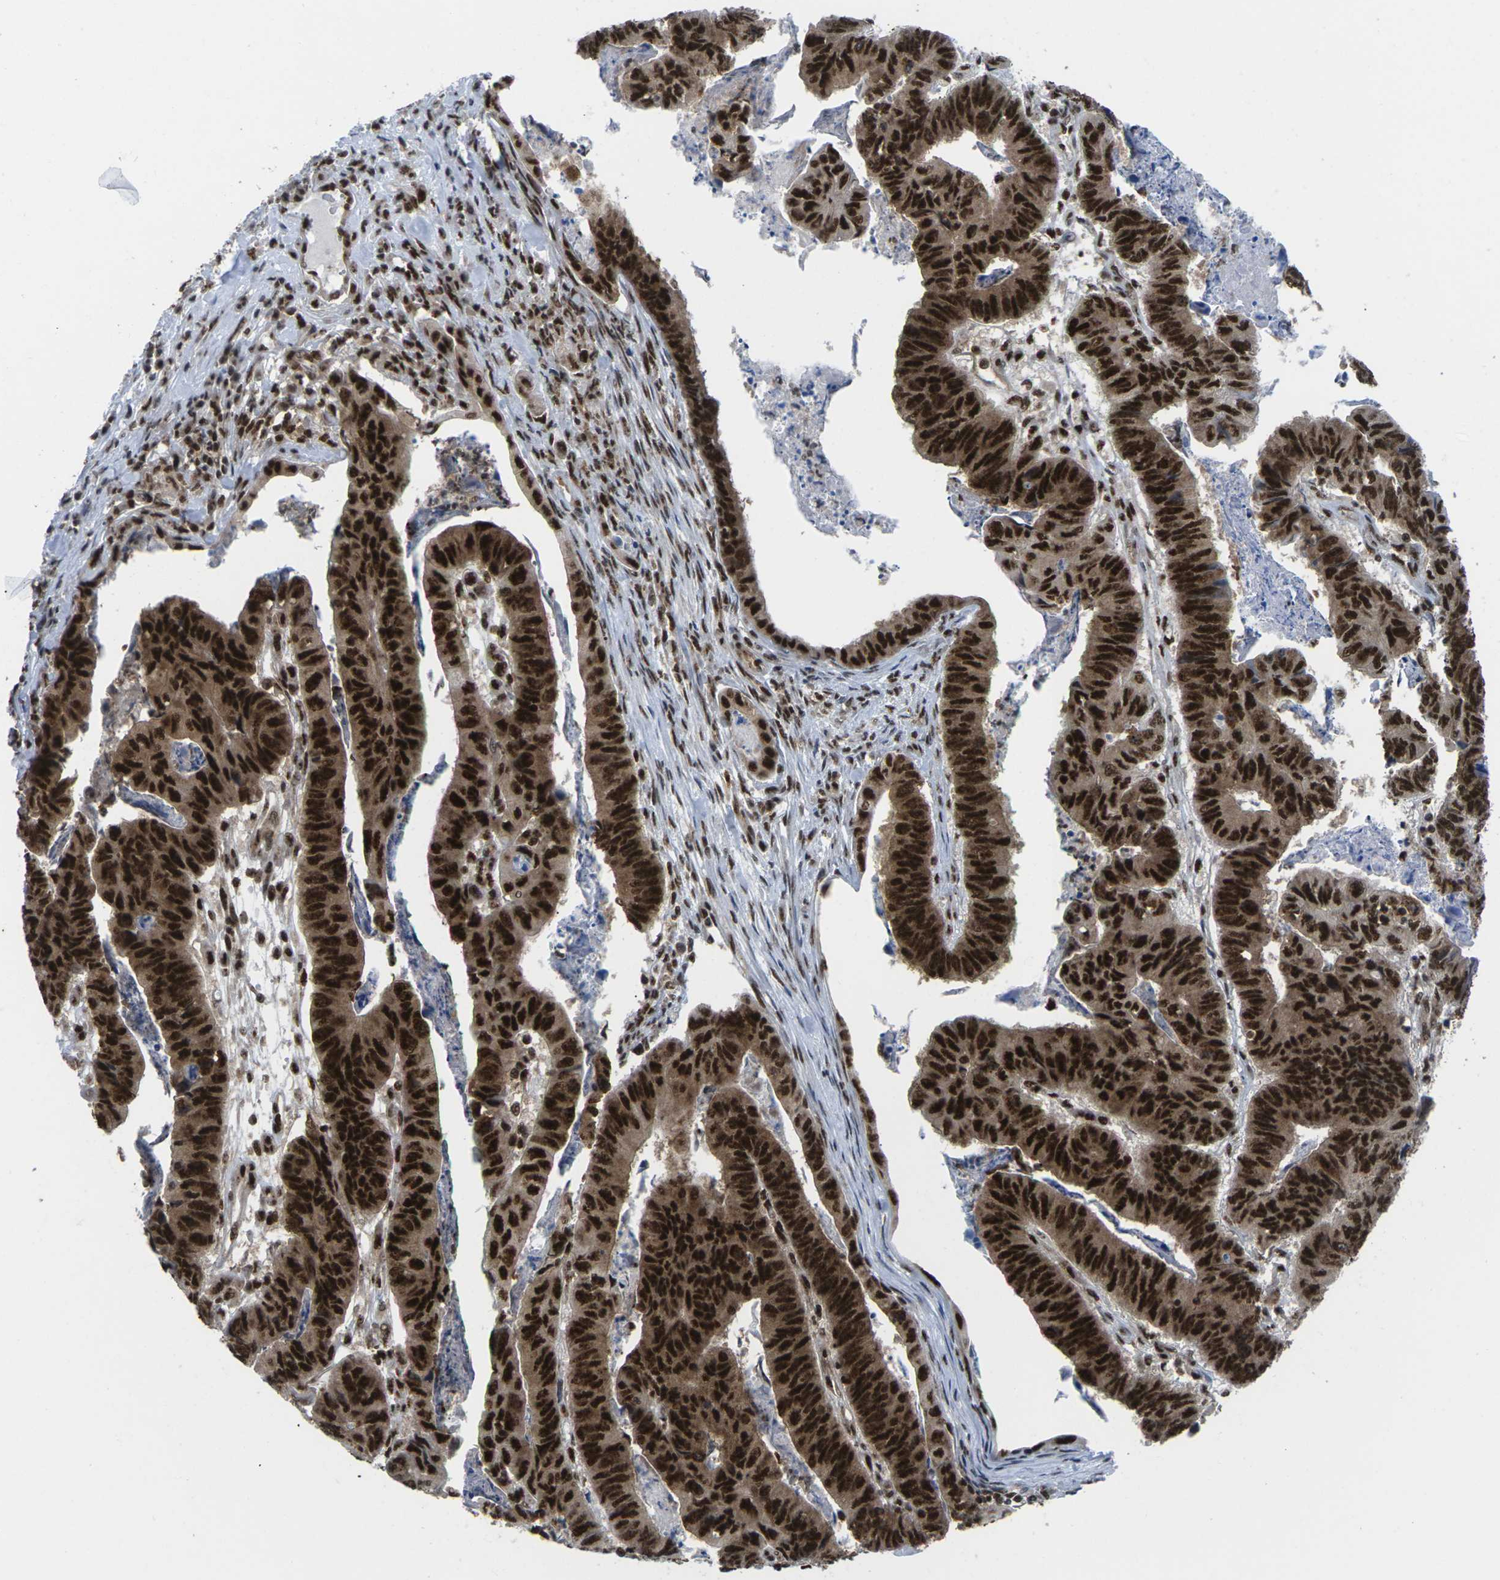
{"staining": {"intensity": "strong", "quantity": ">75%", "location": "cytoplasmic/membranous,nuclear"}, "tissue": "stomach cancer", "cell_type": "Tumor cells", "image_type": "cancer", "snomed": [{"axis": "morphology", "description": "Adenocarcinoma, NOS"}, {"axis": "topography", "description": "Stomach, lower"}], "caption": "A micrograph of human stomach cancer (adenocarcinoma) stained for a protein reveals strong cytoplasmic/membranous and nuclear brown staining in tumor cells.", "gene": "MAGOH", "patient": {"sex": "male", "age": 77}}